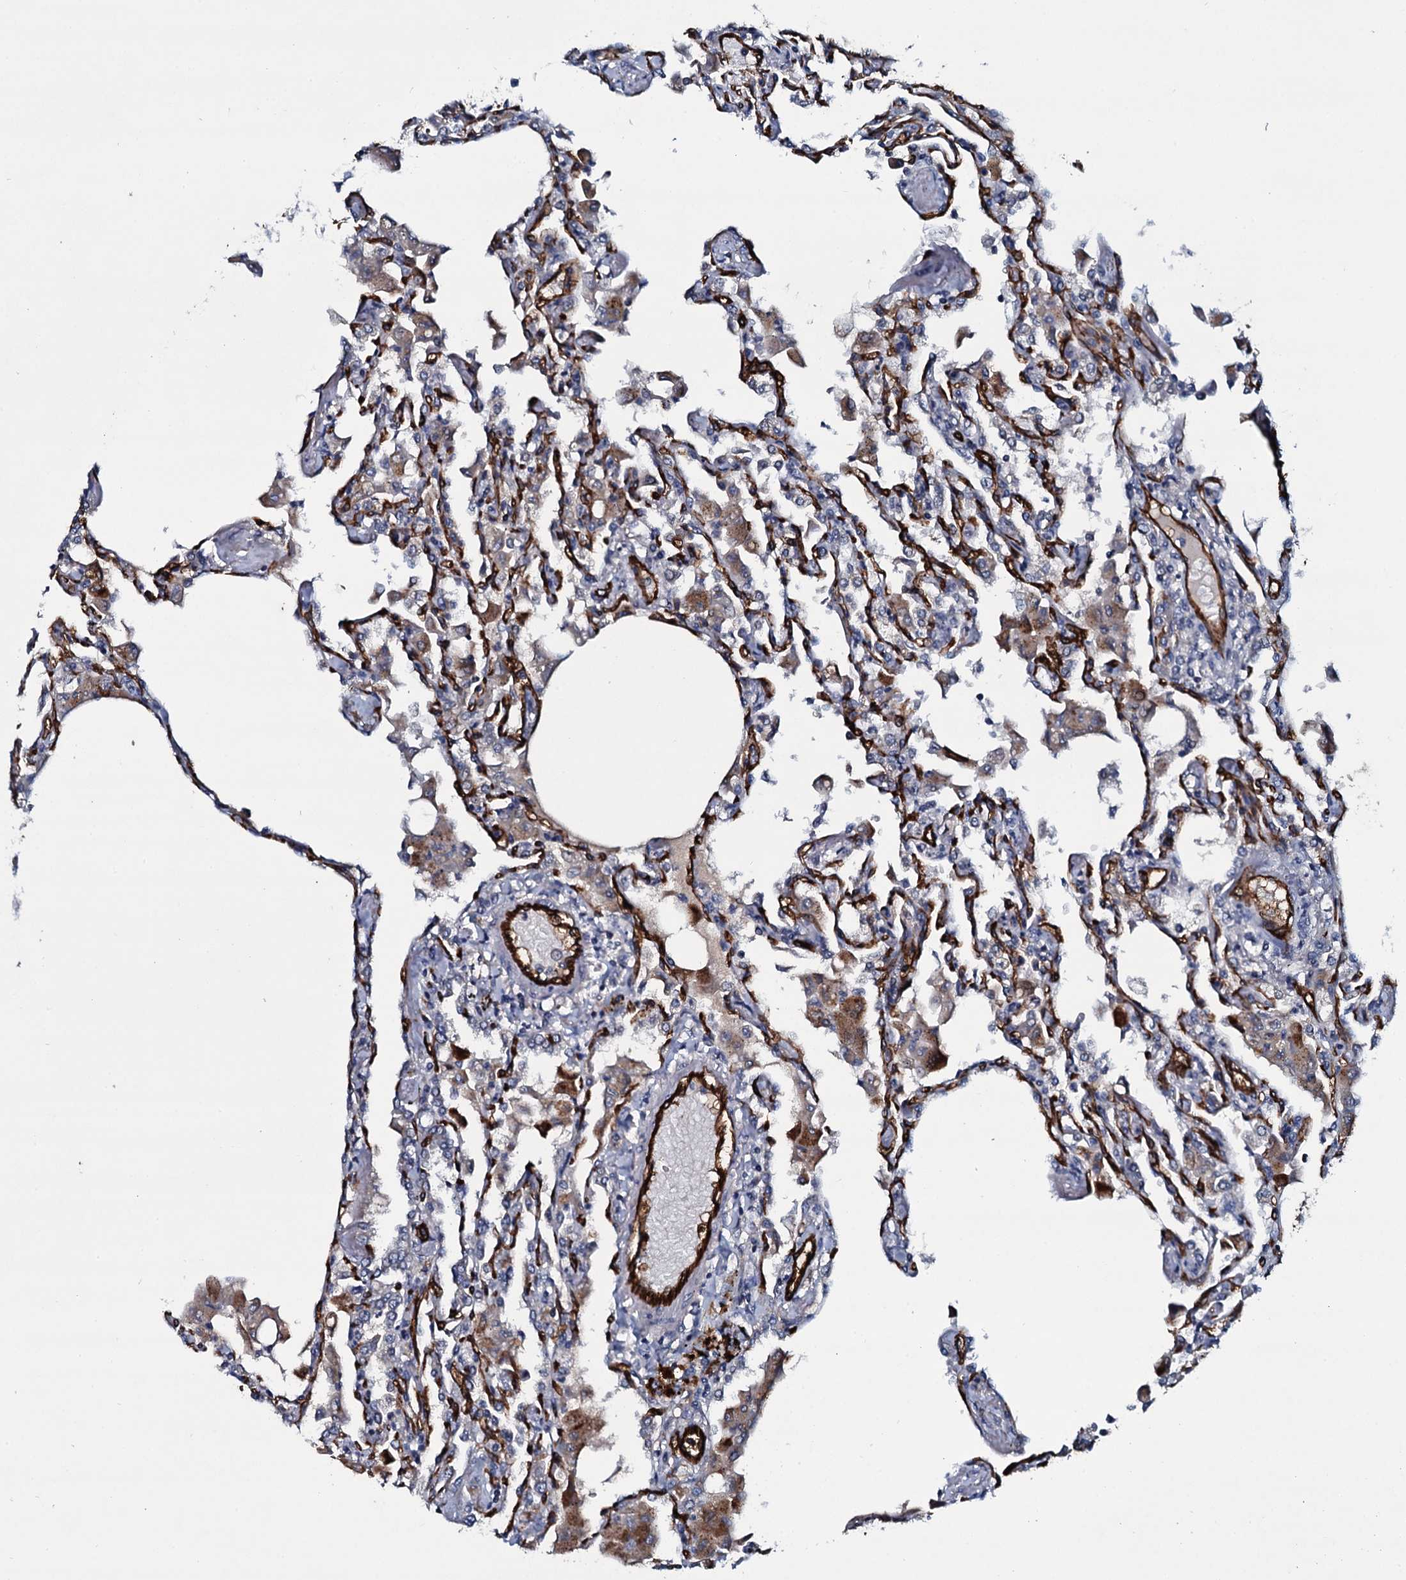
{"staining": {"intensity": "negative", "quantity": "none", "location": "none"}, "tissue": "lung", "cell_type": "Alveolar cells", "image_type": "normal", "snomed": [{"axis": "morphology", "description": "Normal tissue, NOS"}, {"axis": "topography", "description": "Bronchus"}, {"axis": "topography", "description": "Lung"}], "caption": "DAB (3,3'-diaminobenzidine) immunohistochemical staining of benign human lung reveals no significant expression in alveolar cells.", "gene": "CLEC14A", "patient": {"sex": "female", "age": 49}}